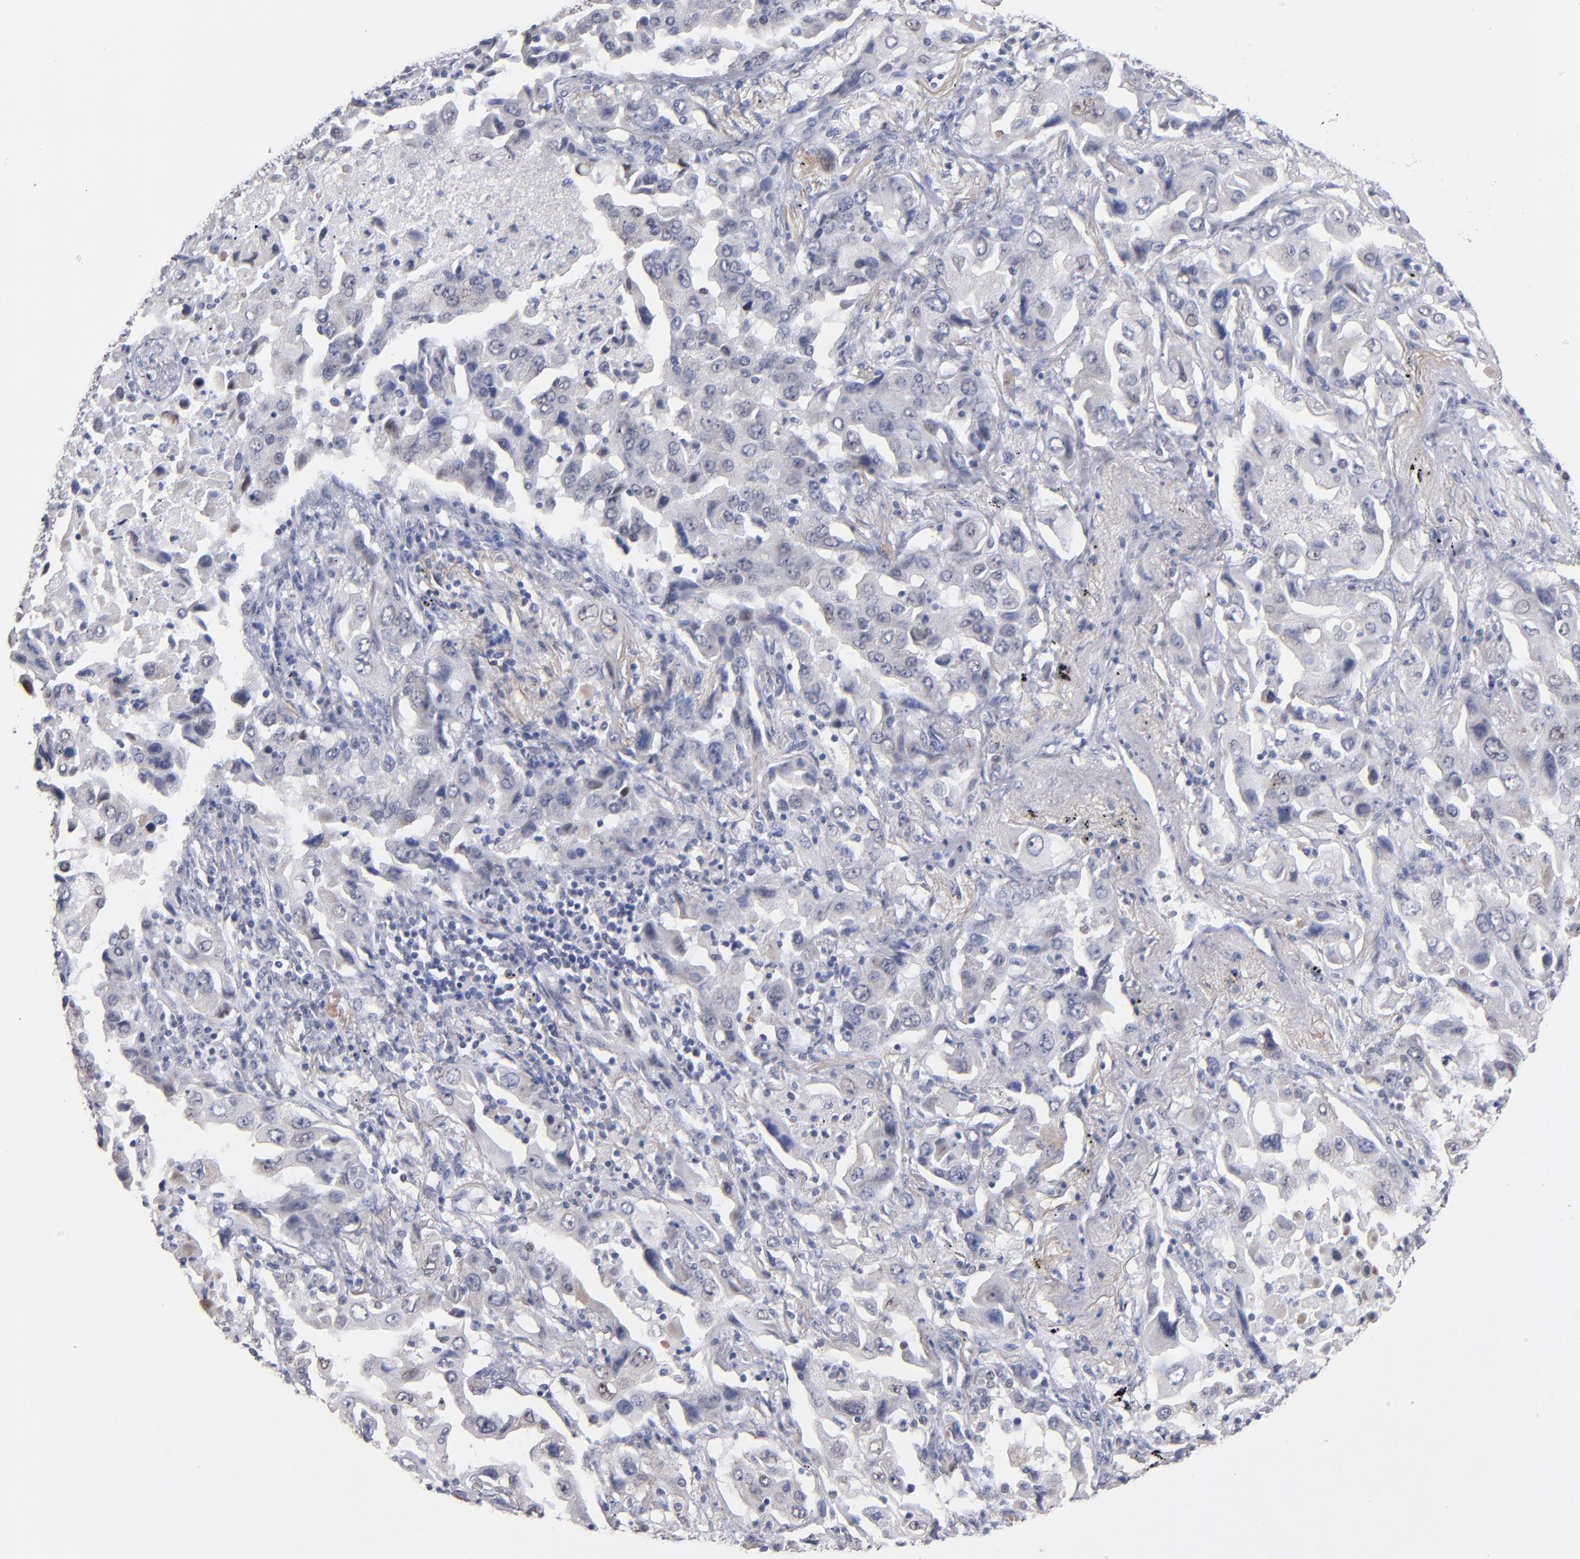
{"staining": {"intensity": "negative", "quantity": "none", "location": "none"}, "tissue": "lung cancer", "cell_type": "Tumor cells", "image_type": "cancer", "snomed": [{"axis": "morphology", "description": "Adenocarcinoma, NOS"}, {"axis": "topography", "description": "Lung"}], "caption": "DAB immunohistochemical staining of lung adenocarcinoma displays no significant staining in tumor cells.", "gene": "MN1", "patient": {"sex": "female", "age": 65}}